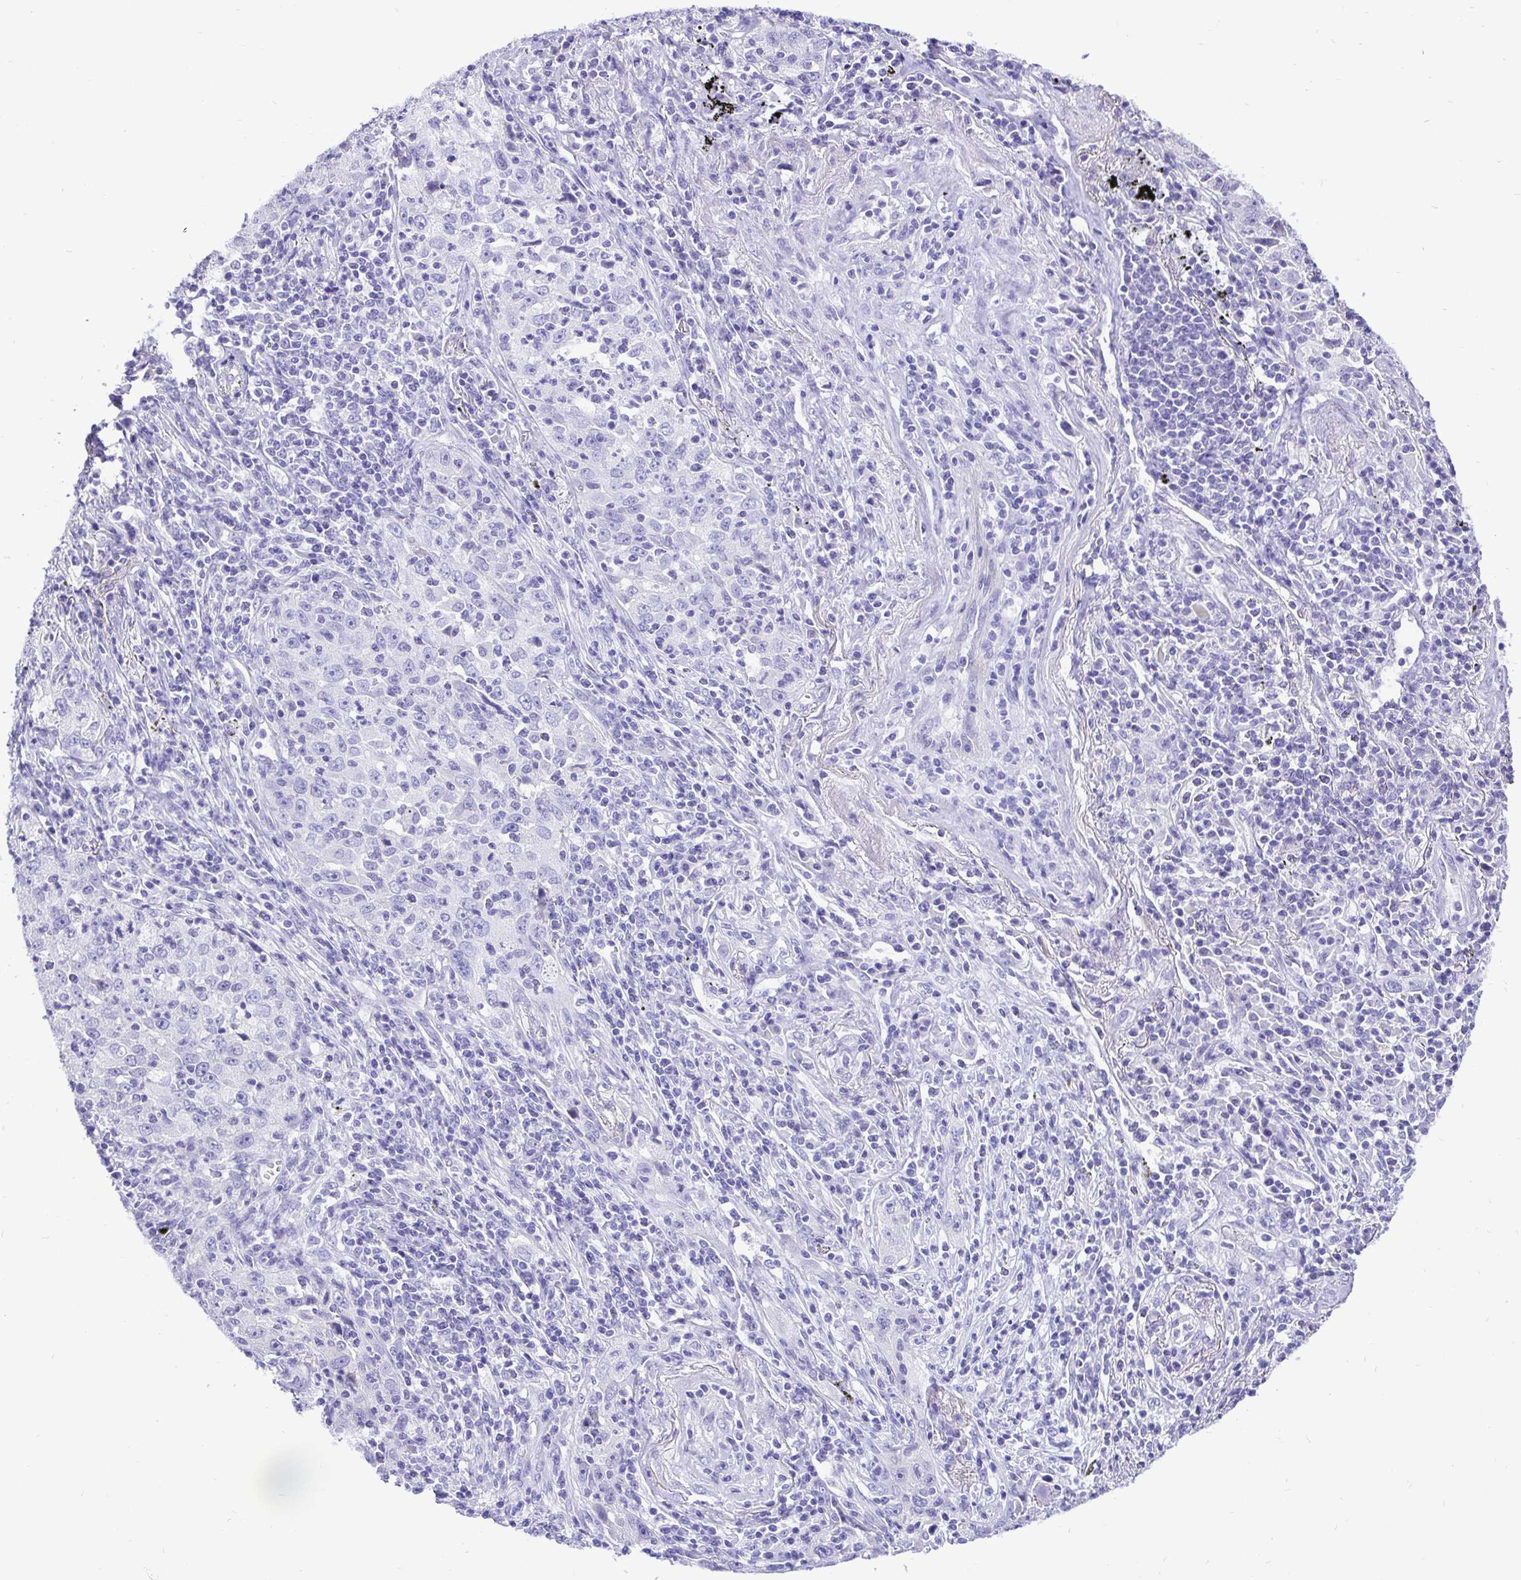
{"staining": {"intensity": "negative", "quantity": "none", "location": "none"}, "tissue": "lung cancer", "cell_type": "Tumor cells", "image_type": "cancer", "snomed": [{"axis": "morphology", "description": "Squamous cell carcinoma, NOS"}, {"axis": "topography", "description": "Lung"}], "caption": "Immunohistochemistry photomicrograph of neoplastic tissue: lung cancer stained with DAB shows no significant protein positivity in tumor cells.", "gene": "UBE2M", "patient": {"sex": "male", "age": 71}}